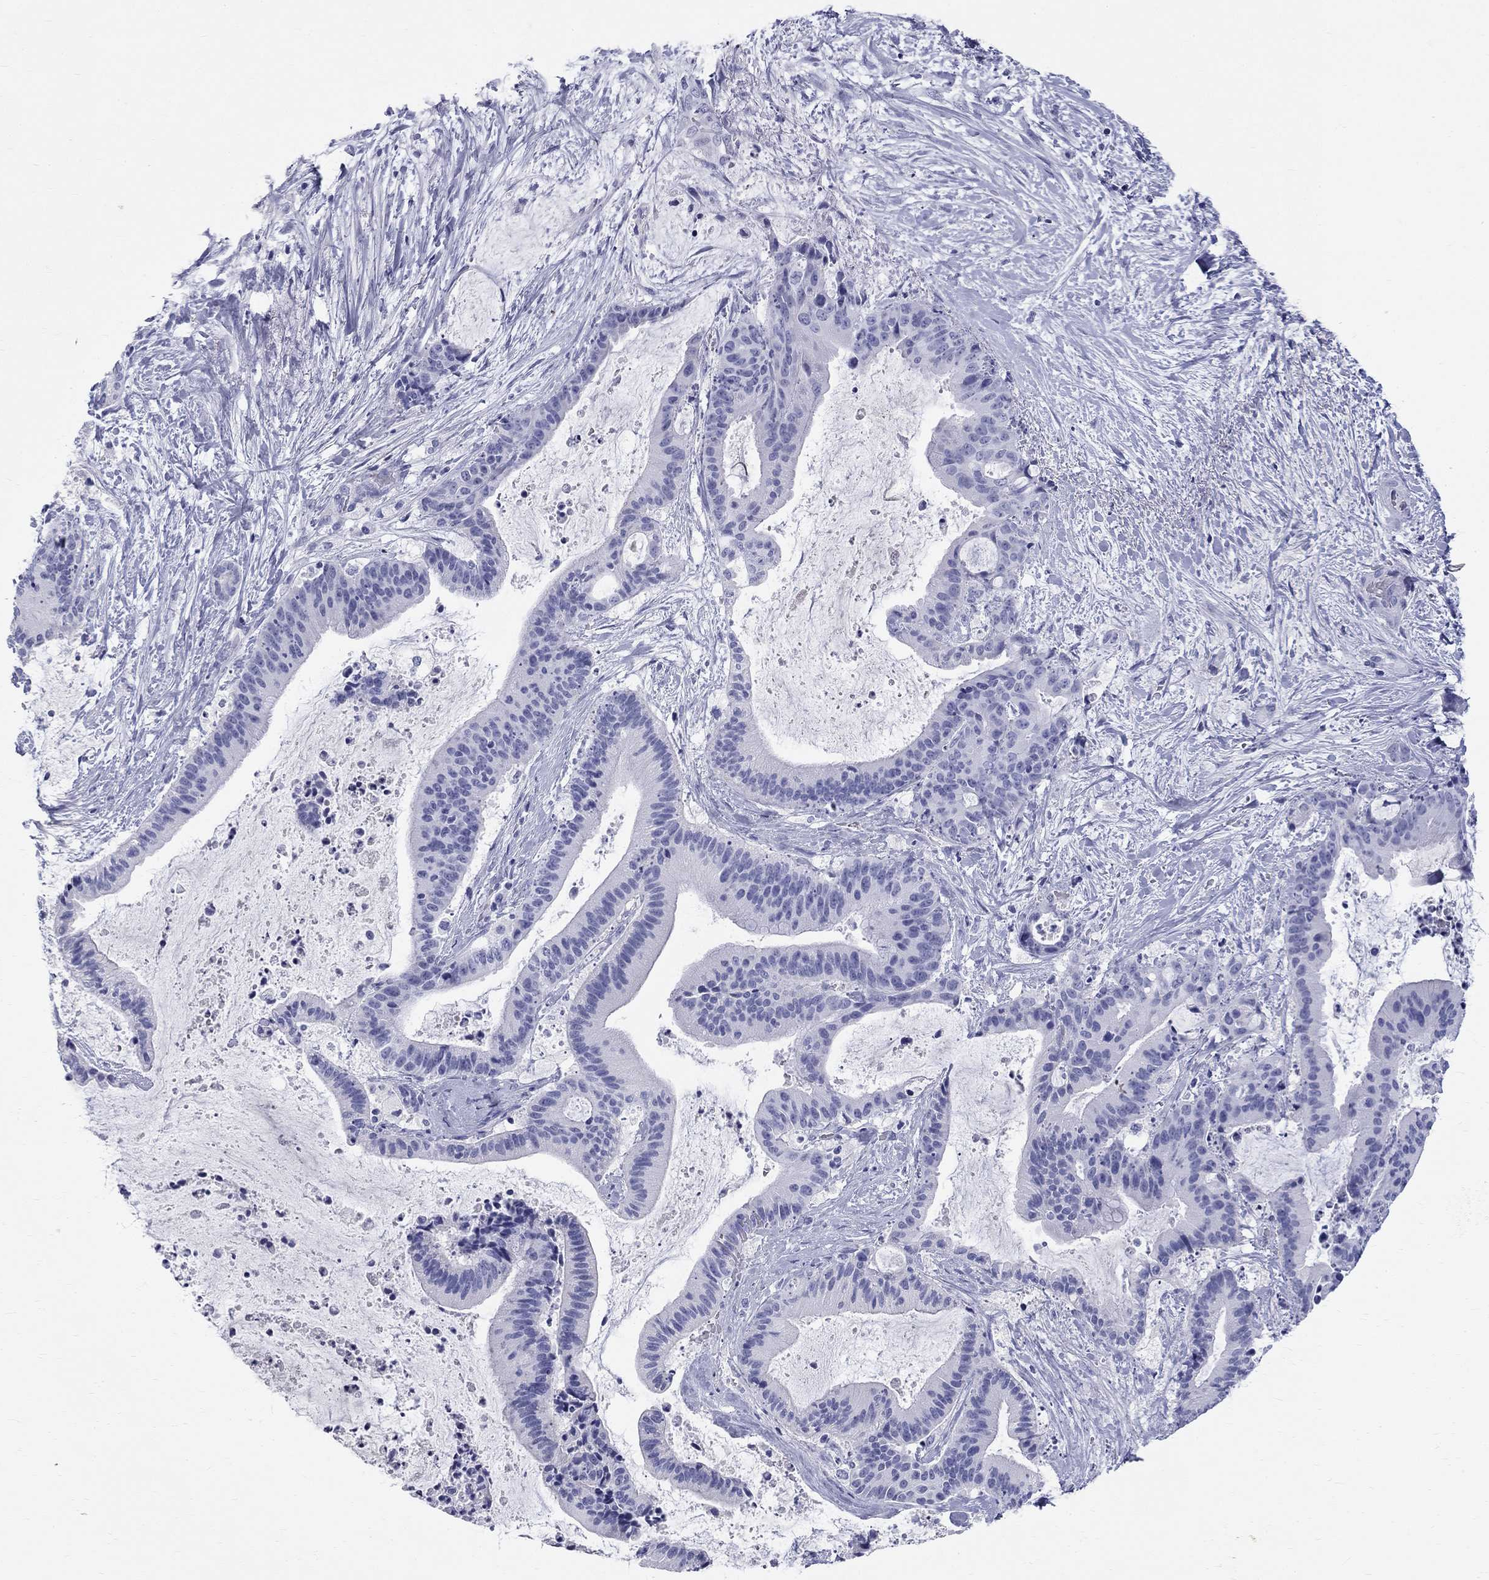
{"staining": {"intensity": "negative", "quantity": "none", "location": "none"}, "tissue": "liver cancer", "cell_type": "Tumor cells", "image_type": "cancer", "snomed": [{"axis": "morphology", "description": "Cholangiocarcinoma"}, {"axis": "topography", "description": "Liver"}], "caption": "This is an immunohistochemistry (IHC) micrograph of human cholangiocarcinoma (liver). There is no staining in tumor cells.", "gene": "PHOX2B", "patient": {"sex": "female", "age": 73}}